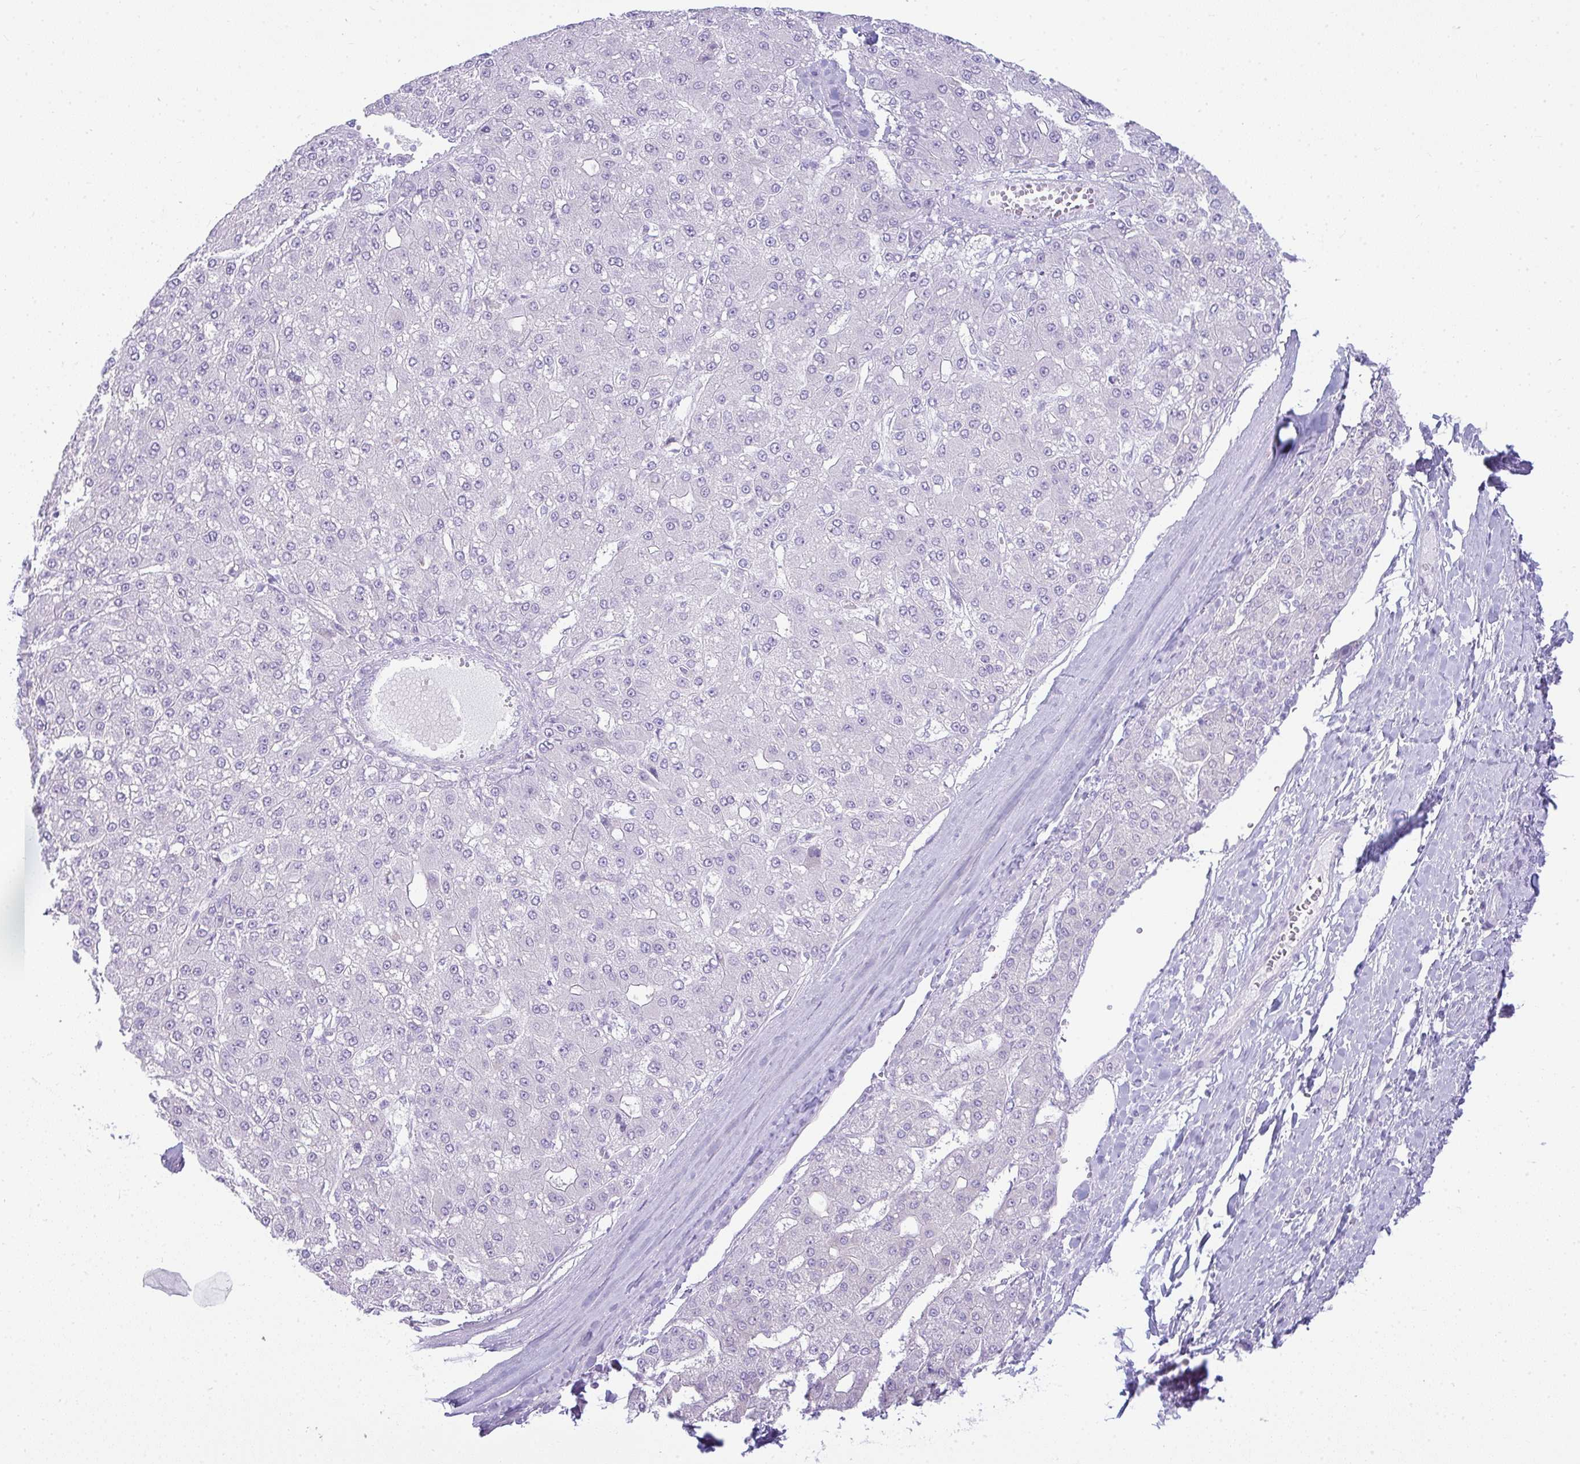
{"staining": {"intensity": "negative", "quantity": "none", "location": "none"}, "tissue": "liver cancer", "cell_type": "Tumor cells", "image_type": "cancer", "snomed": [{"axis": "morphology", "description": "Carcinoma, Hepatocellular, NOS"}, {"axis": "topography", "description": "Liver"}], "caption": "Immunohistochemistry (IHC) histopathology image of liver cancer (hepatocellular carcinoma) stained for a protein (brown), which shows no expression in tumor cells. (Immunohistochemistry, brightfield microscopy, high magnification).", "gene": "RASL10A", "patient": {"sex": "male", "age": 67}}